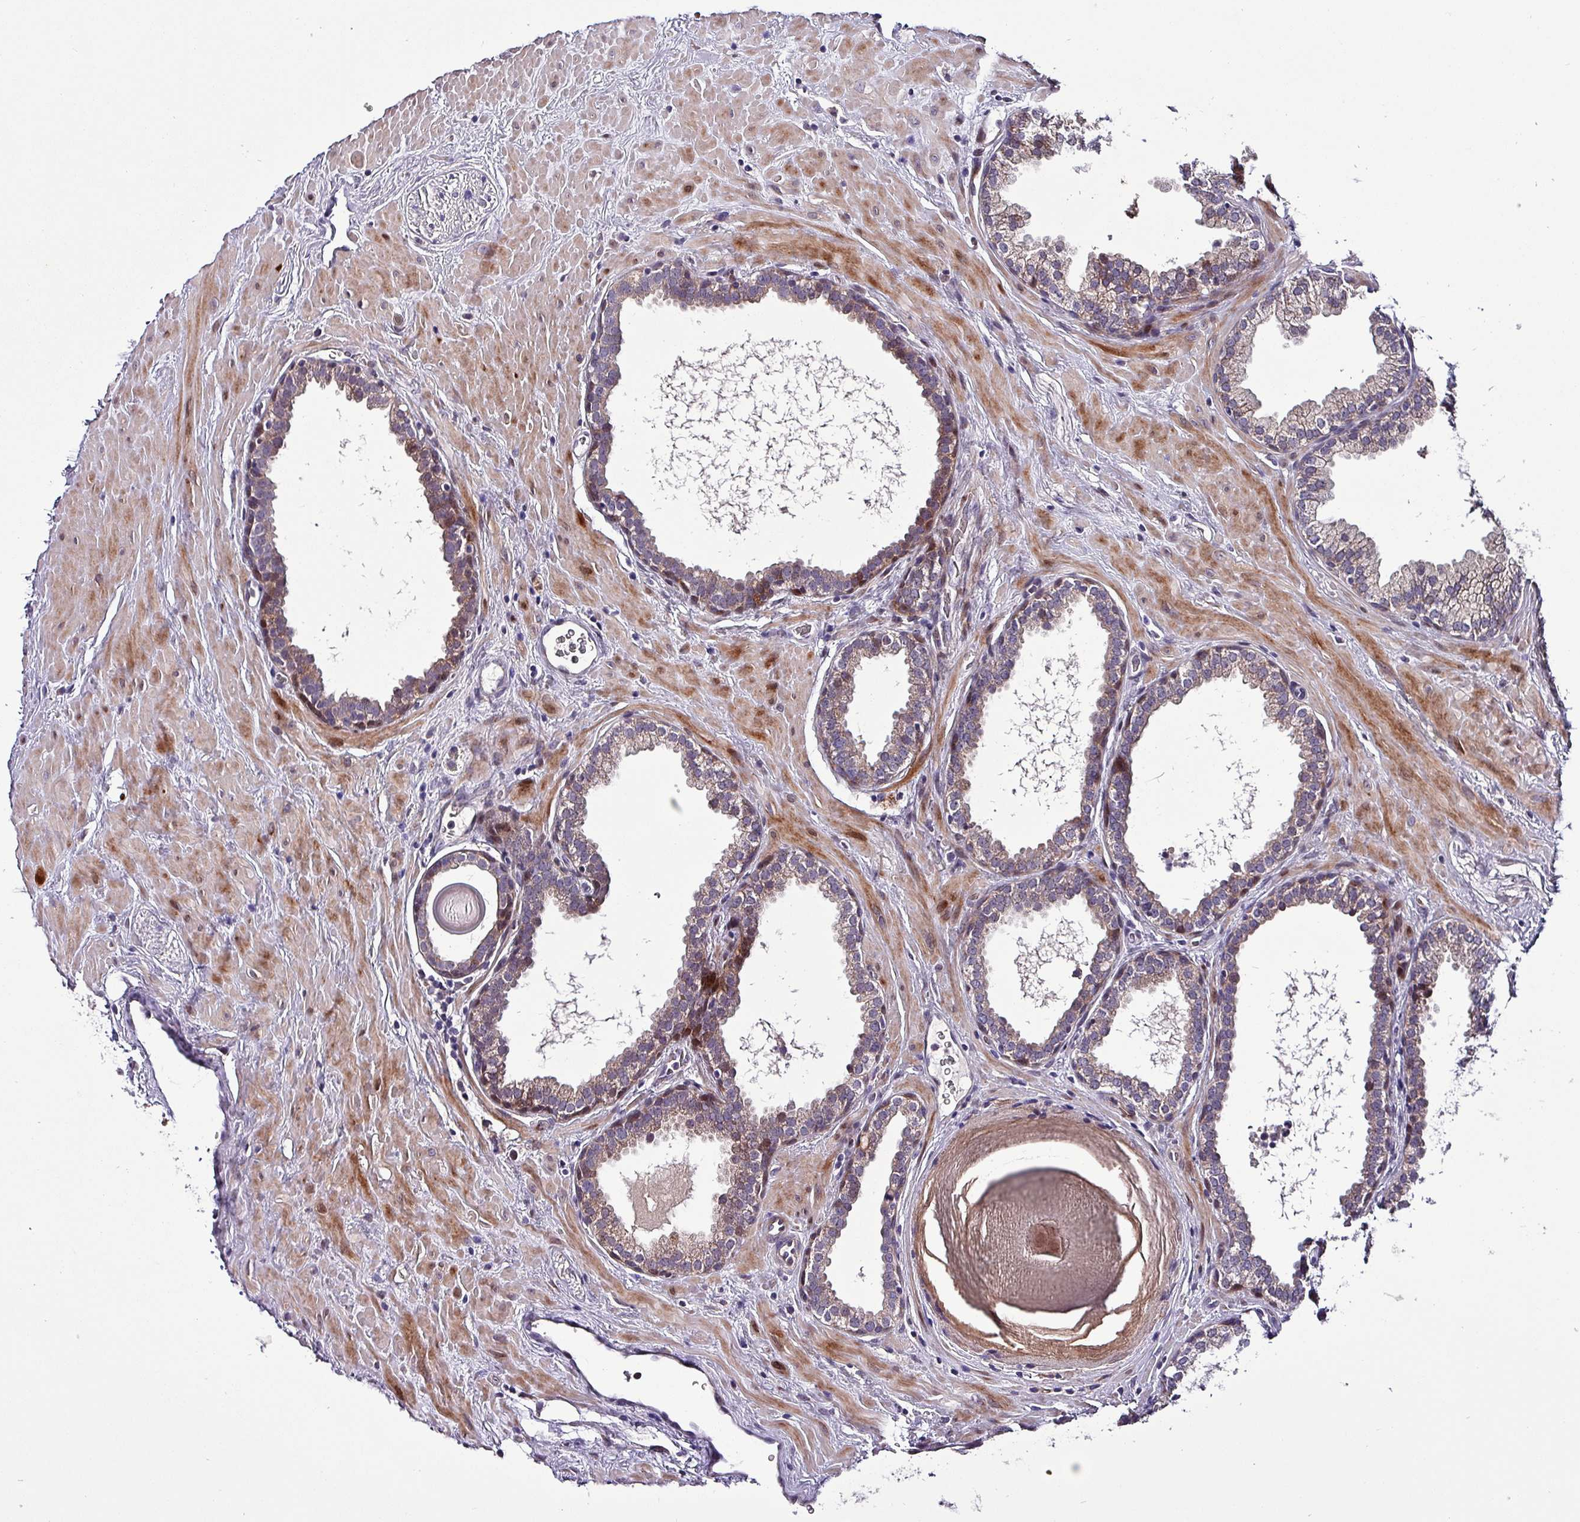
{"staining": {"intensity": "moderate", "quantity": "<25%", "location": "cytoplasmic/membranous,nuclear"}, "tissue": "prostate", "cell_type": "Glandular cells", "image_type": "normal", "snomed": [{"axis": "morphology", "description": "Normal tissue, NOS"}, {"axis": "topography", "description": "Prostate"}], "caption": "This histopathology image shows IHC staining of normal prostate, with low moderate cytoplasmic/membranous,nuclear expression in approximately <25% of glandular cells.", "gene": "GRAPL", "patient": {"sex": "male", "age": 51}}